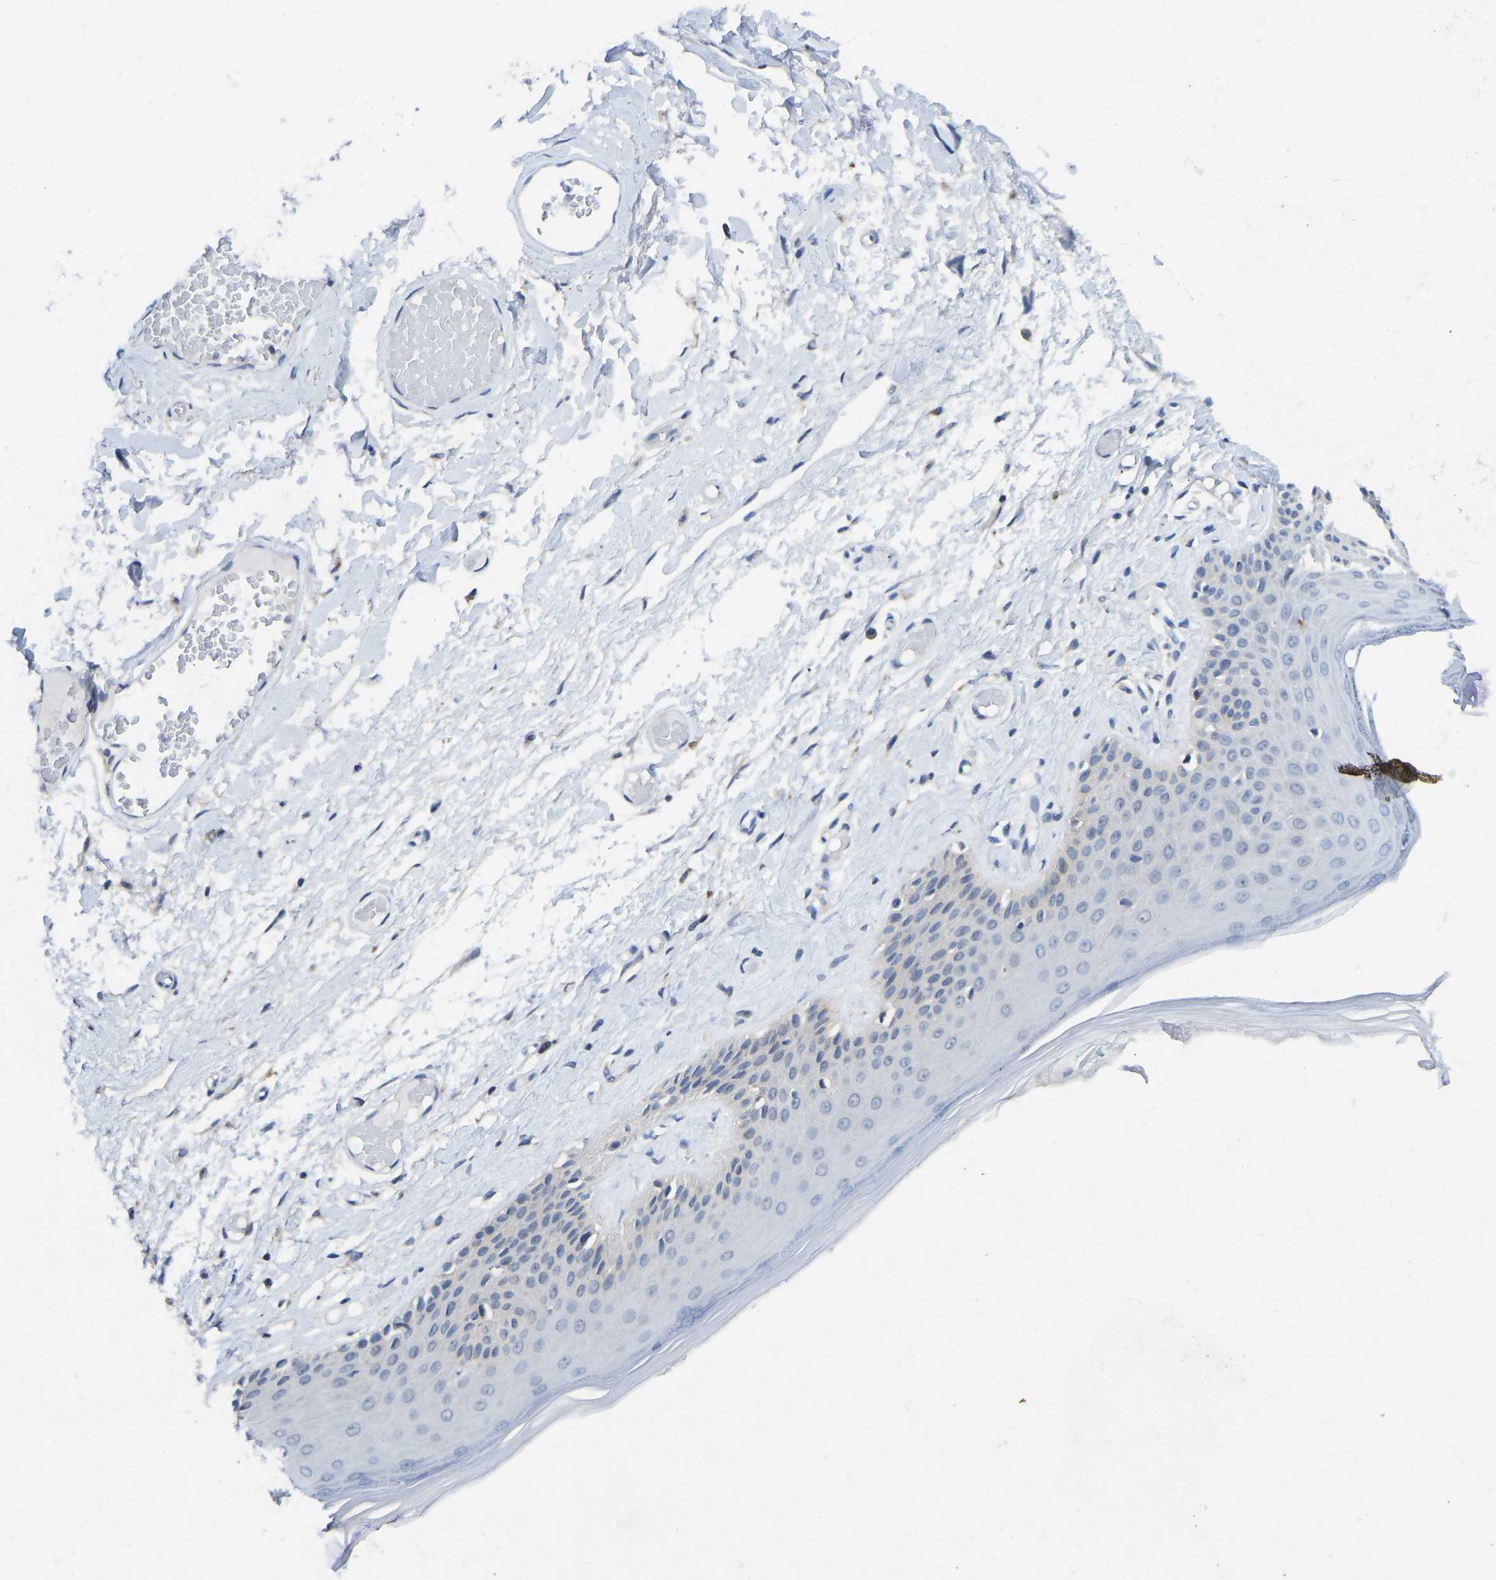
{"staining": {"intensity": "moderate", "quantity": "<25%", "location": "cytoplasmic/membranous"}, "tissue": "skin", "cell_type": "Epidermal cells", "image_type": "normal", "snomed": [{"axis": "morphology", "description": "Normal tissue, NOS"}, {"axis": "topography", "description": "Vulva"}], "caption": "The histopathology image demonstrates immunohistochemical staining of normal skin. There is moderate cytoplasmic/membranous positivity is seen in about <25% of epidermal cells.", "gene": "NDRG3", "patient": {"sex": "female", "age": 73}}